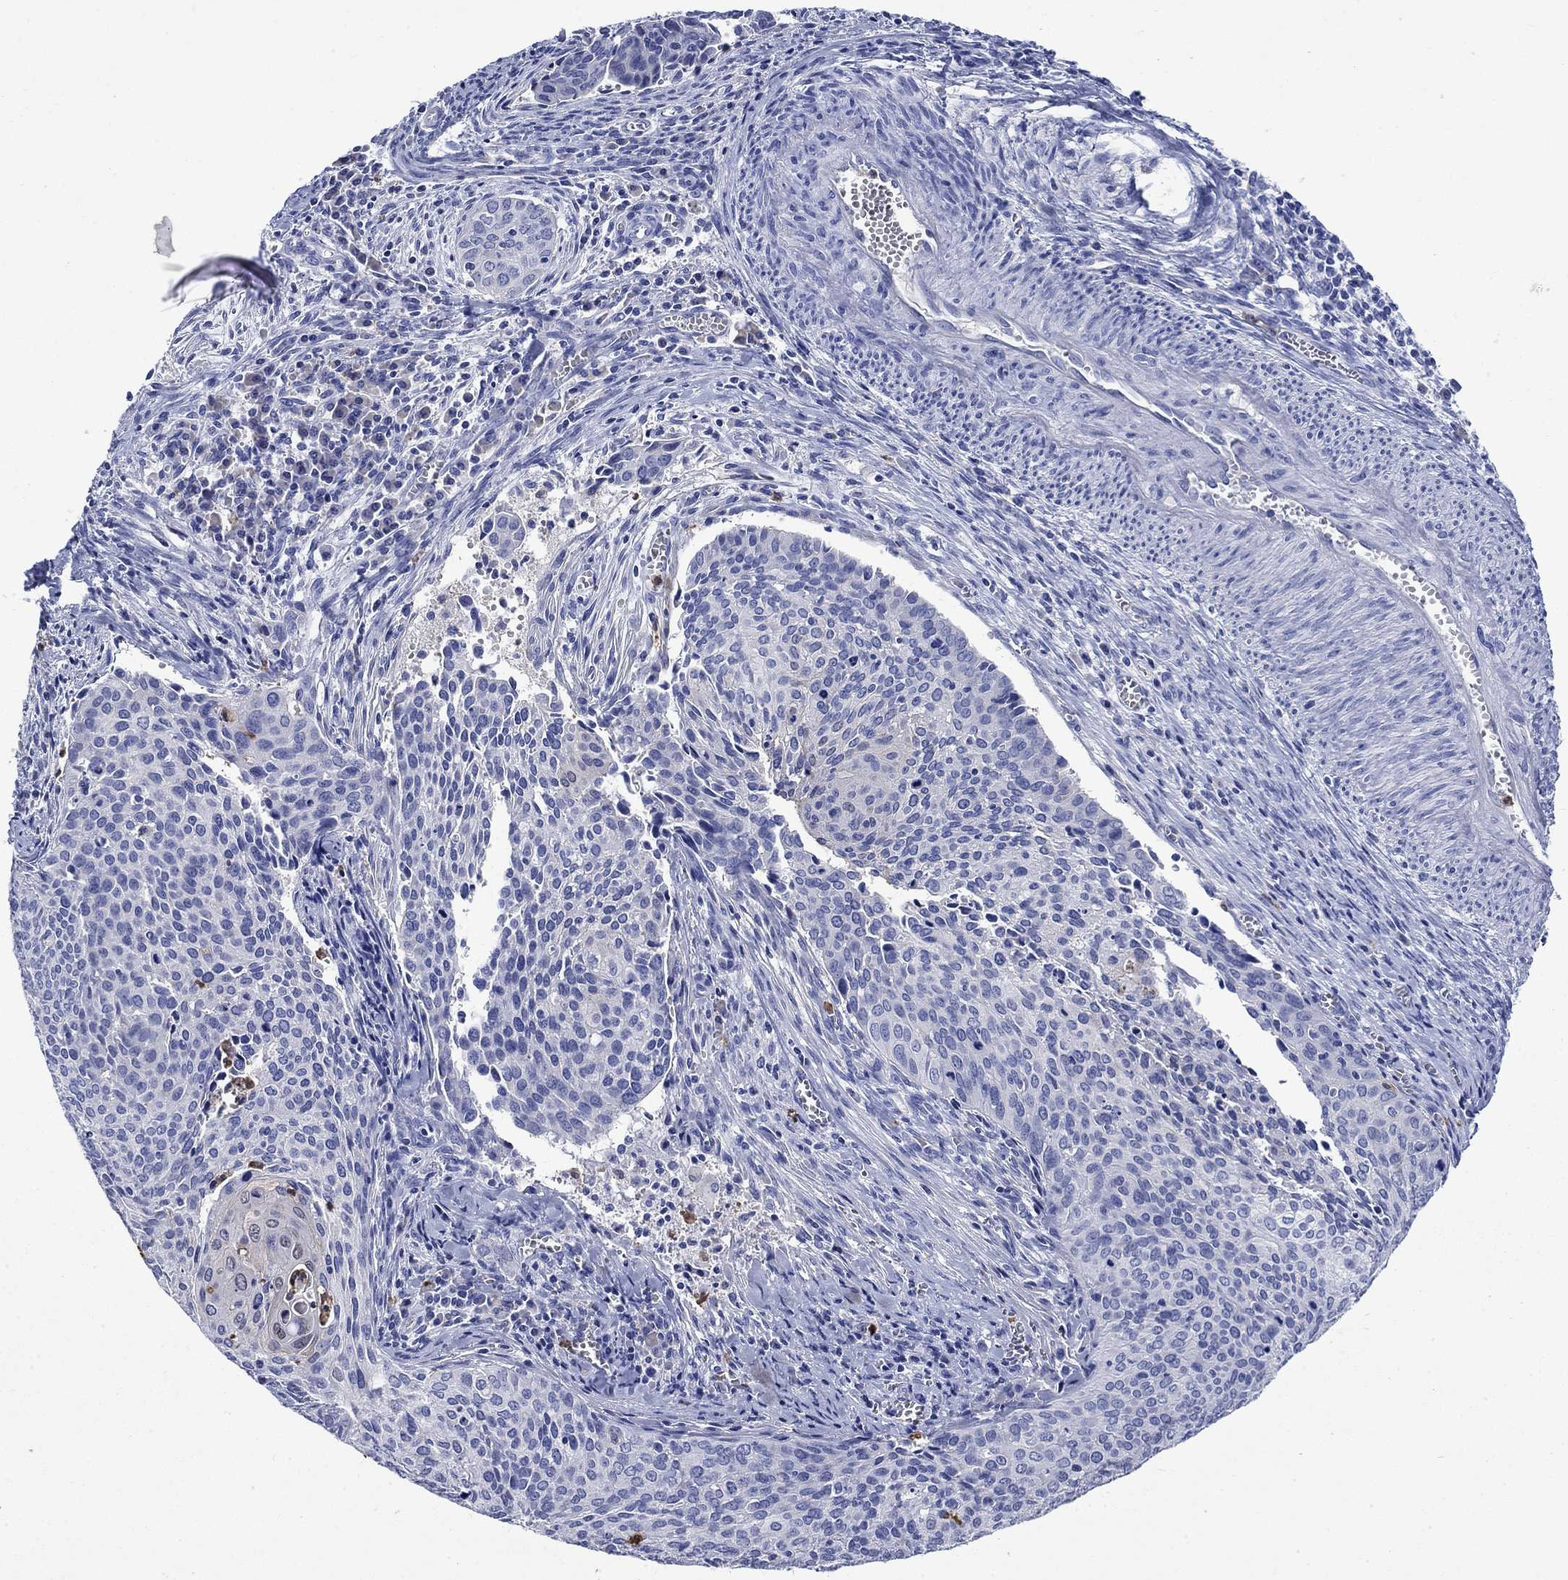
{"staining": {"intensity": "negative", "quantity": "none", "location": "none"}, "tissue": "cervical cancer", "cell_type": "Tumor cells", "image_type": "cancer", "snomed": [{"axis": "morphology", "description": "Squamous cell carcinoma, NOS"}, {"axis": "topography", "description": "Cervix"}], "caption": "High magnification brightfield microscopy of squamous cell carcinoma (cervical) stained with DAB (3,3'-diaminobenzidine) (brown) and counterstained with hematoxylin (blue): tumor cells show no significant staining.", "gene": "TFR2", "patient": {"sex": "female", "age": 29}}